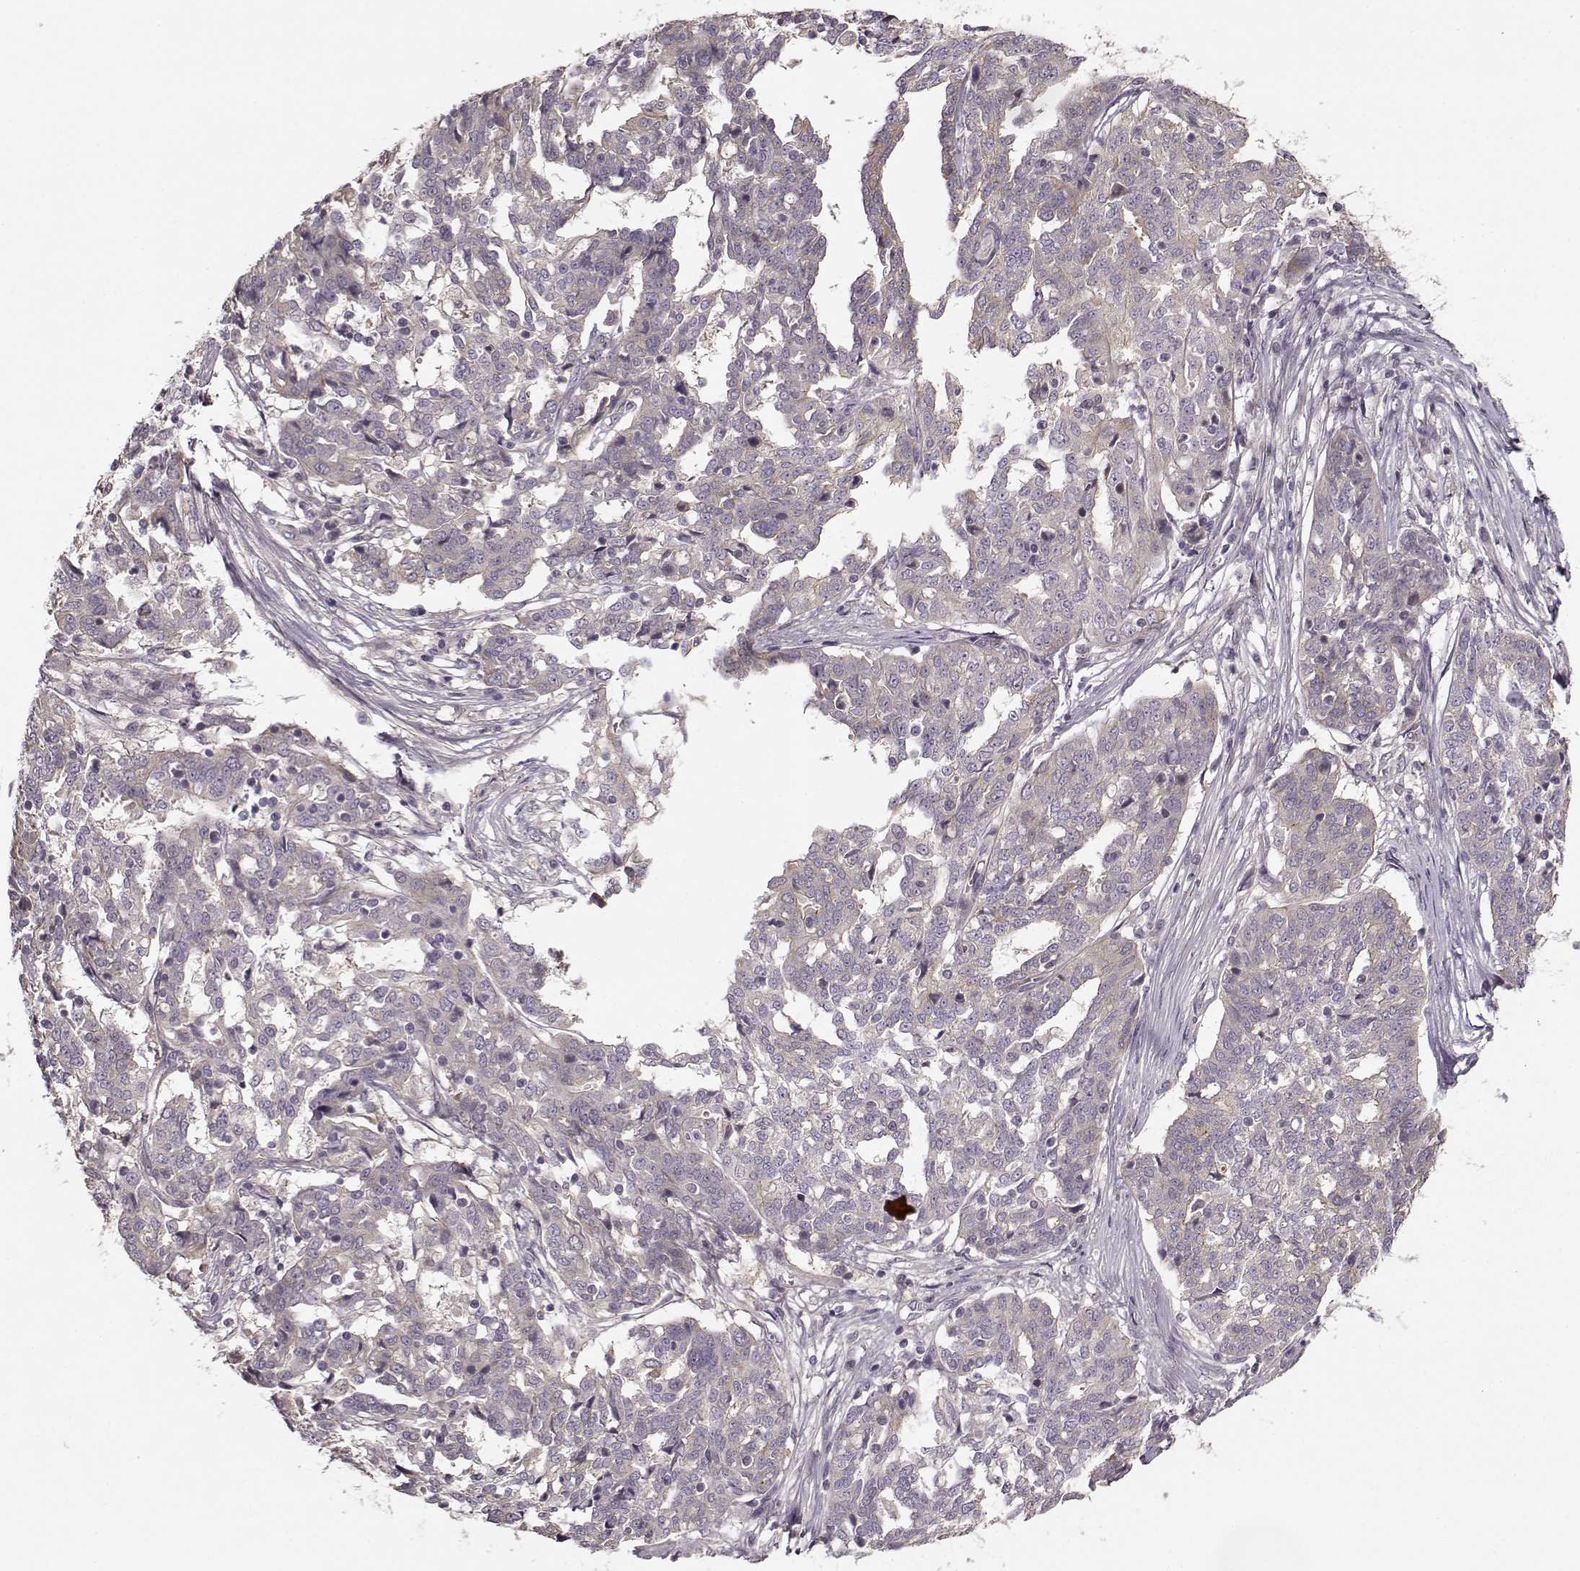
{"staining": {"intensity": "negative", "quantity": "none", "location": "none"}, "tissue": "ovarian cancer", "cell_type": "Tumor cells", "image_type": "cancer", "snomed": [{"axis": "morphology", "description": "Cystadenocarcinoma, serous, NOS"}, {"axis": "topography", "description": "Ovary"}], "caption": "The micrograph shows no significant staining in tumor cells of serous cystadenocarcinoma (ovarian).", "gene": "MTR", "patient": {"sex": "female", "age": 67}}